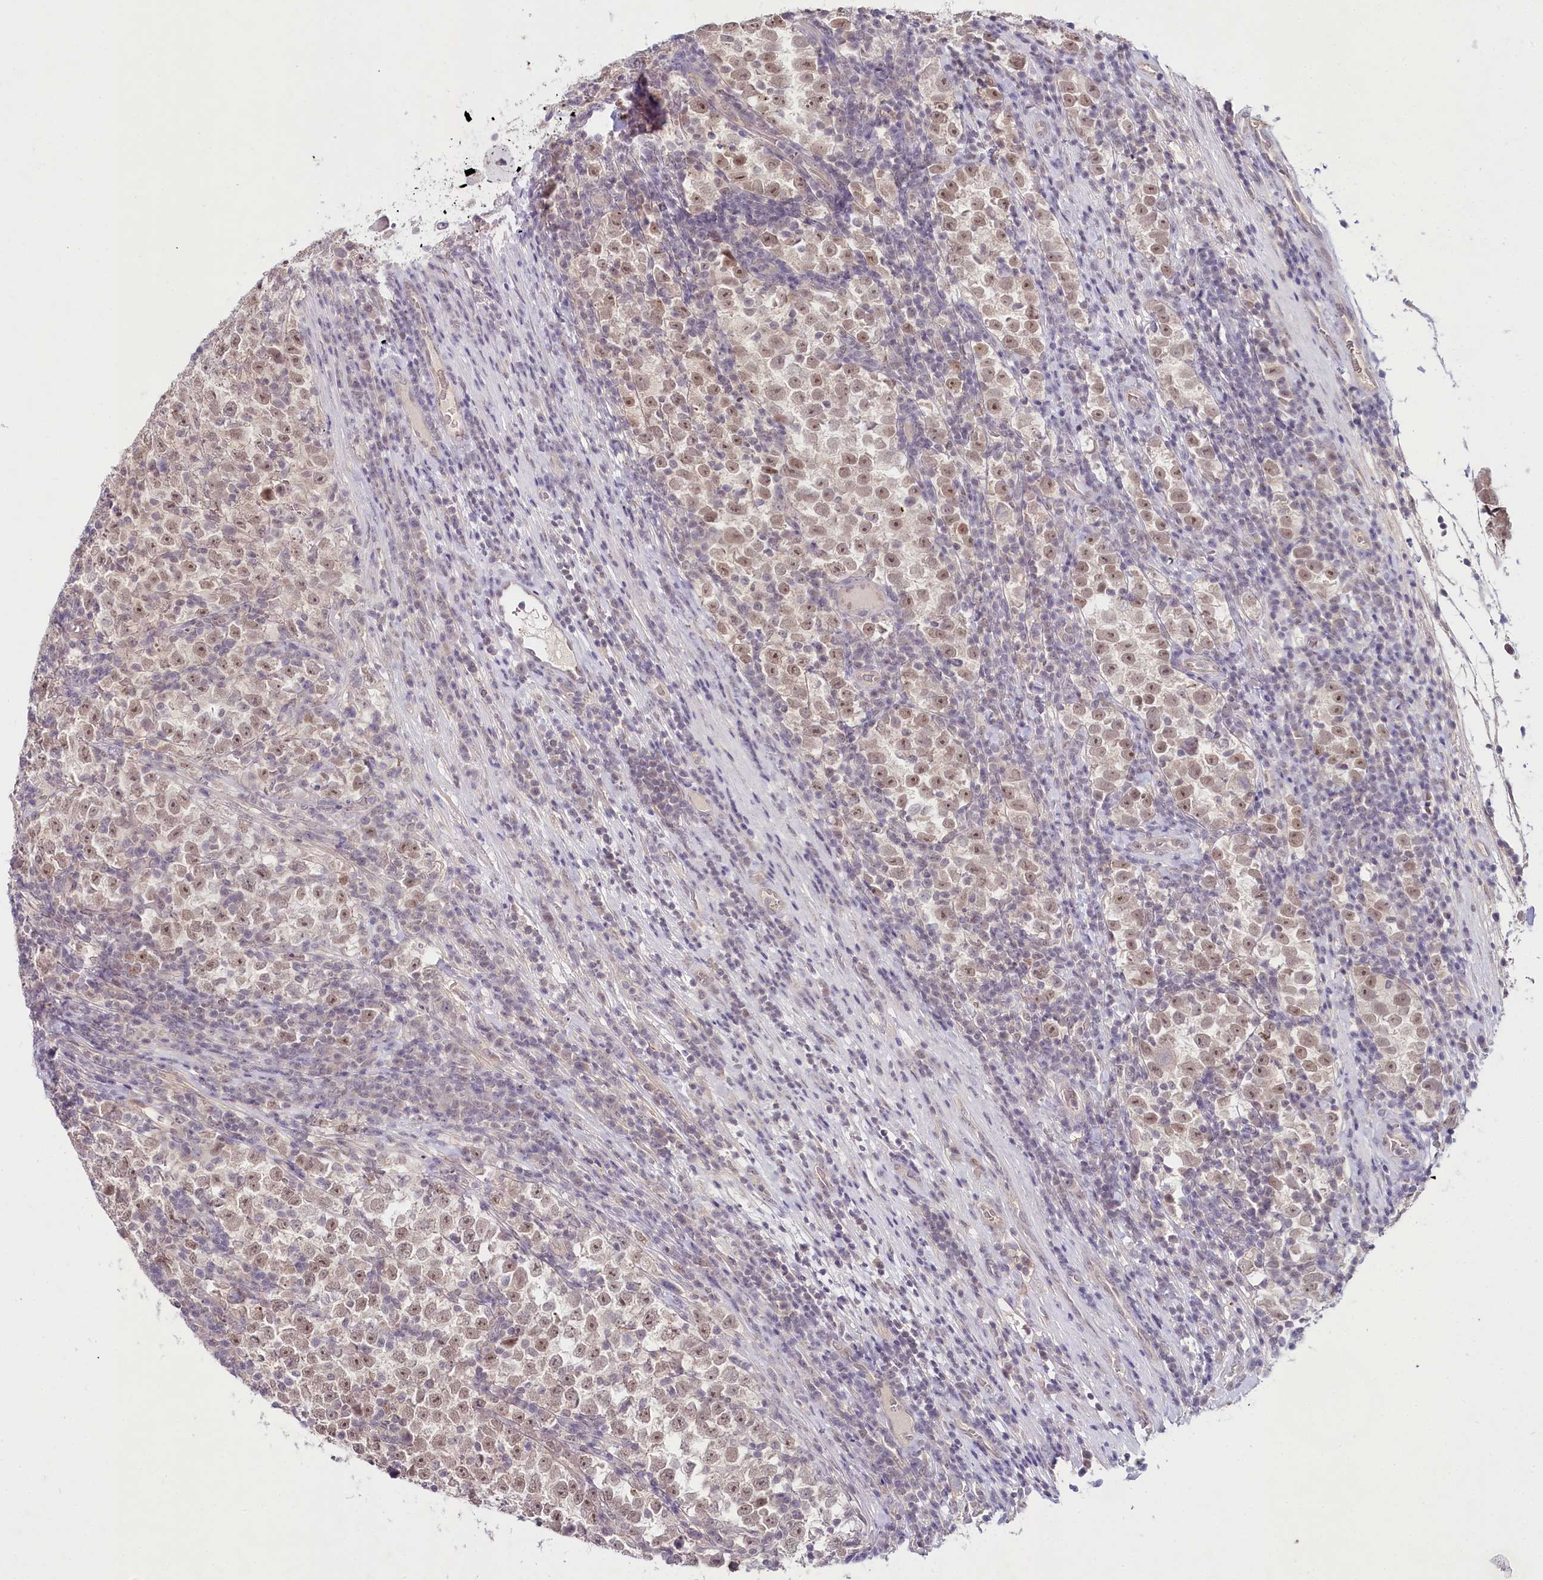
{"staining": {"intensity": "moderate", "quantity": ">75%", "location": "nuclear"}, "tissue": "testis cancer", "cell_type": "Tumor cells", "image_type": "cancer", "snomed": [{"axis": "morphology", "description": "Normal tissue, NOS"}, {"axis": "morphology", "description": "Seminoma, NOS"}, {"axis": "topography", "description": "Testis"}], "caption": "A micrograph of human testis cancer stained for a protein demonstrates moderate nuclear brown staining in tumor cells.", "gene": "AMTN", "patient": {"sex": "male", "age": 43}}